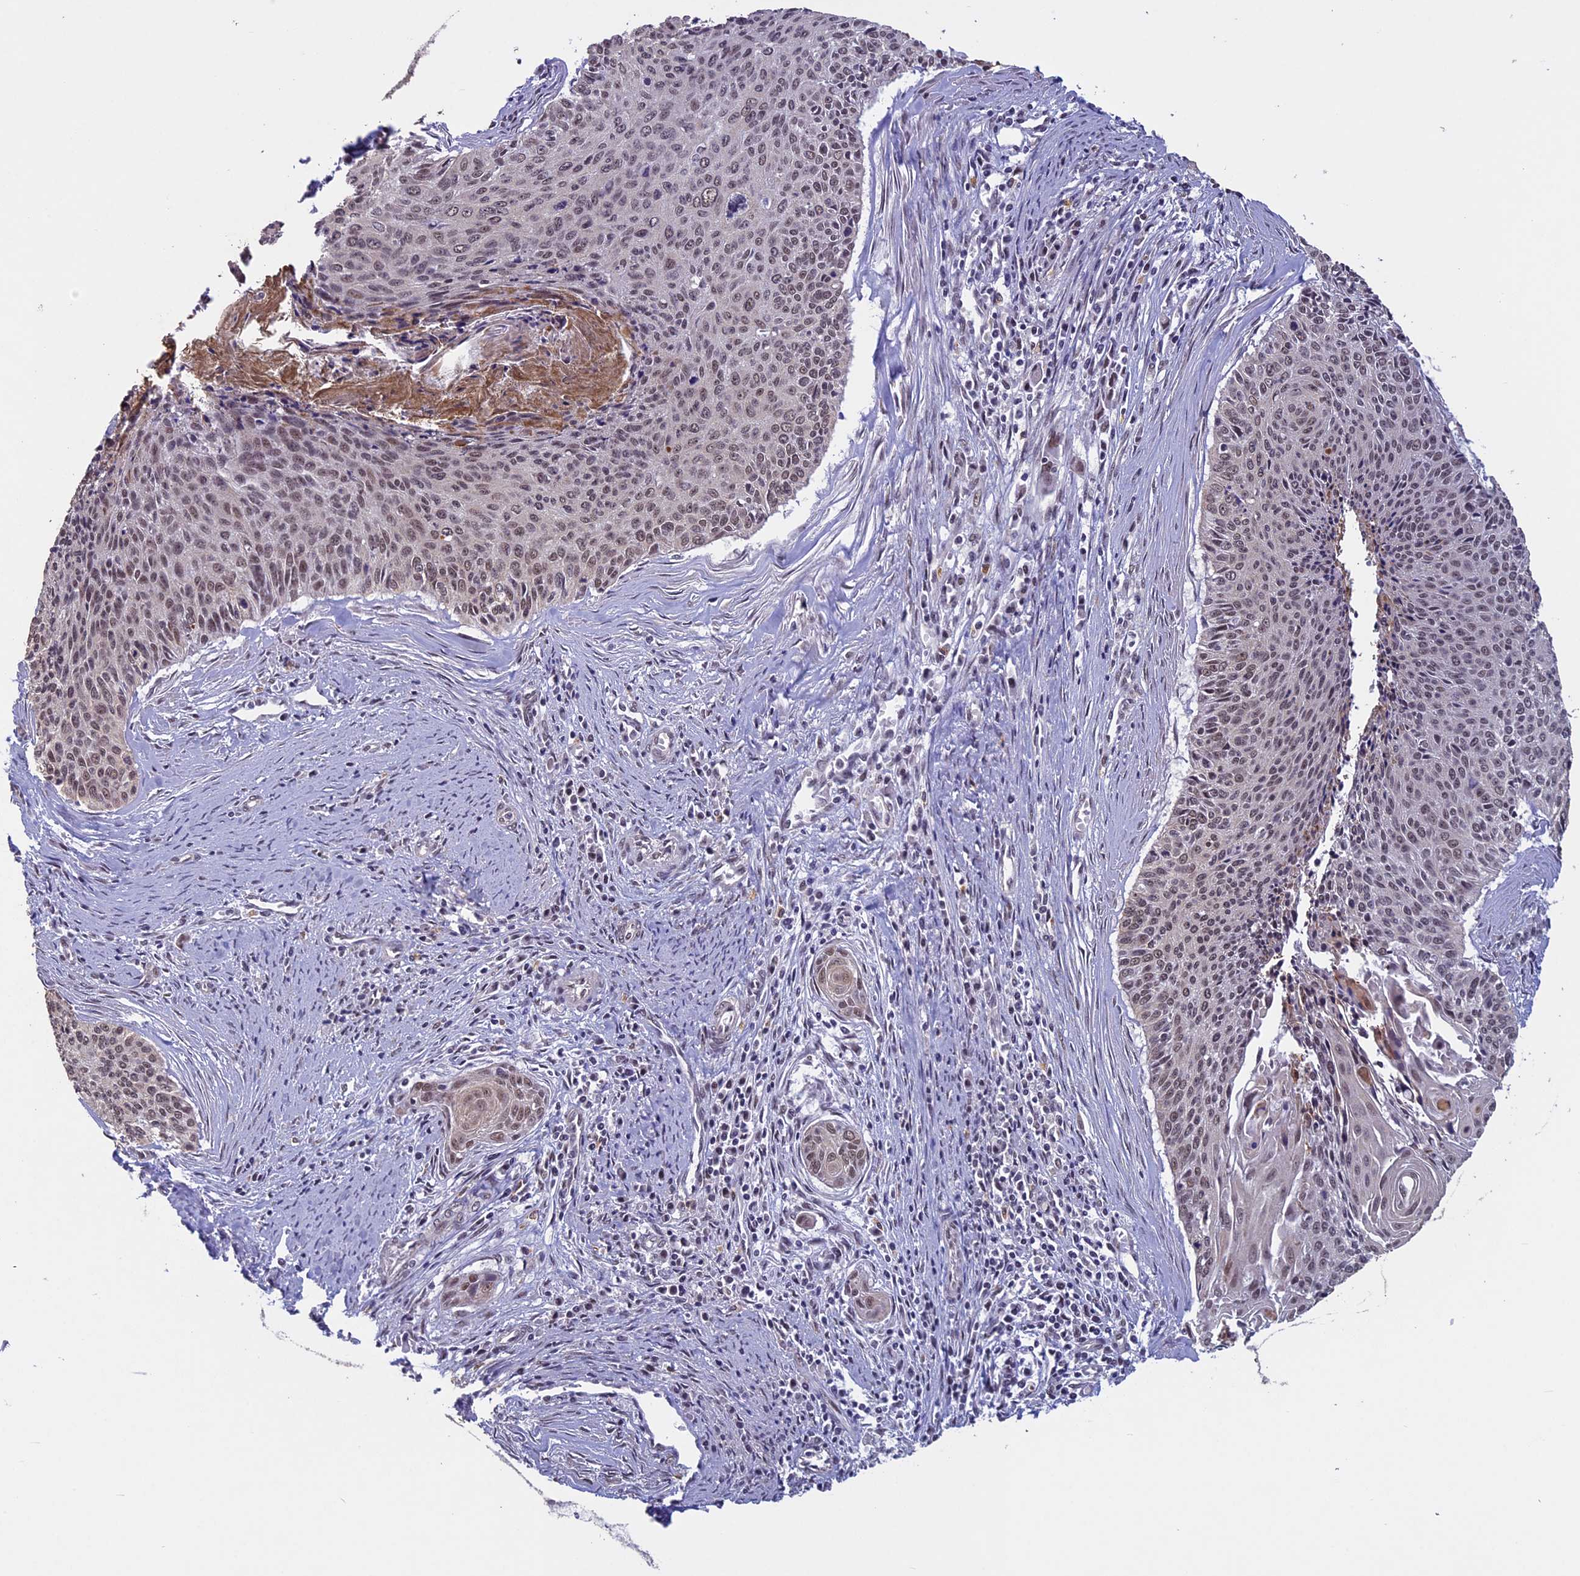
{"staining": {"intensity": "moderate", "quantity": ">75%", "location": "nuclear"}, "tissue": "cervical cancer", "cell_type": "Tumor cells", "image_type": "cancer", "snomed": [{"axis": "morphology", "description": "Squamous cell carcinoma, NOS"}, {"axis": "topography", "description": "Cervix"}], "caption": "Immunohistochemistry of human cervical cancer displays medium levels of moderate nuclear staining in about >75% of tumor cells.", "gene": "RNF40", "patient": {"sex": "female", "age": 55}}